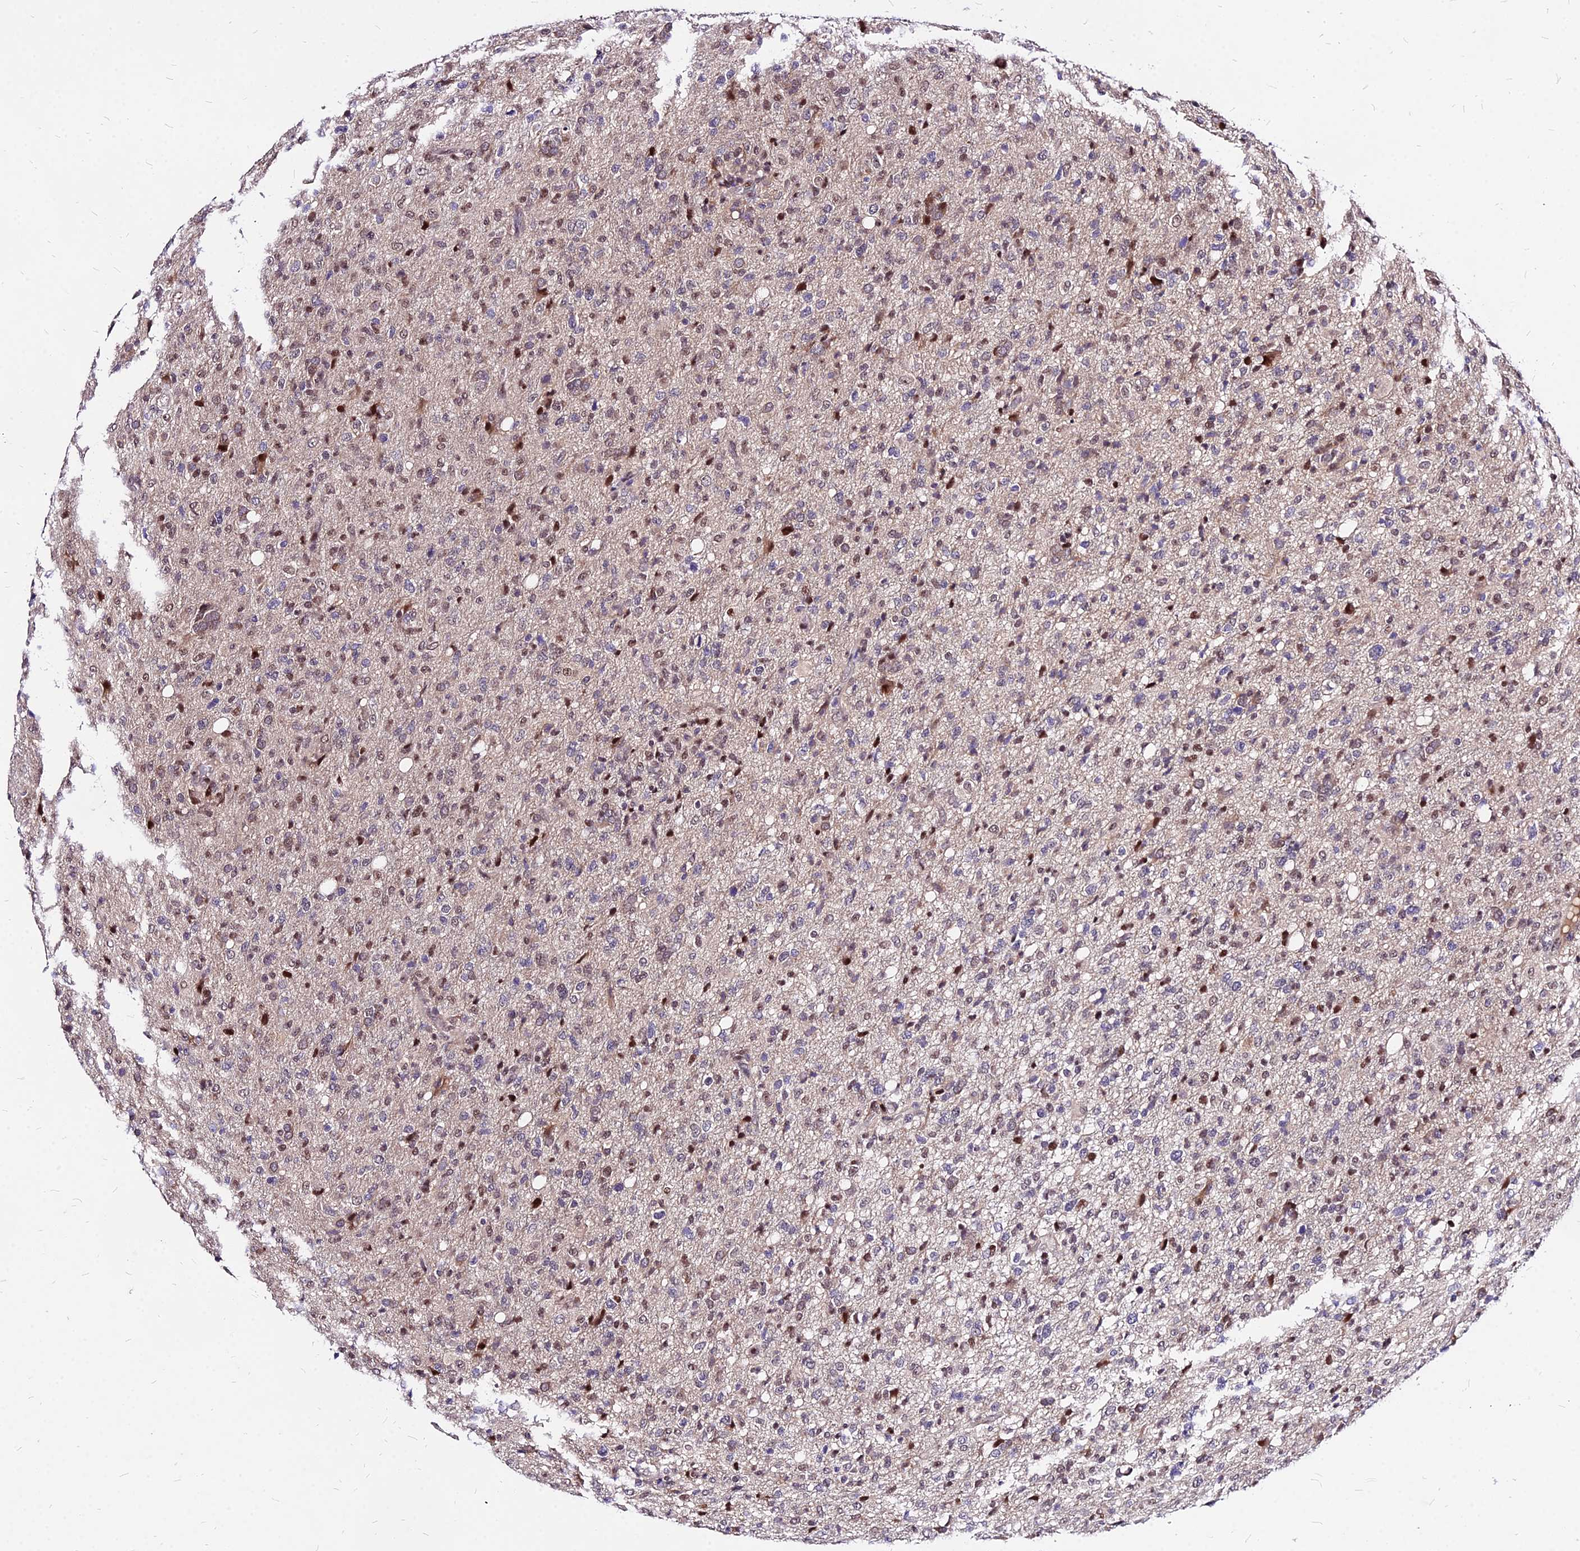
{"staining": {"intensity": "weak", "quantity": "25%-75%", "location": "nuclear"}, "tissue": "glioma", "cell_type": "Tumor cells", "image_type": "cancer", "snomed": [{"axis": "morphology", "description": "Glioma, malignant, High grade"}, {"axis": "topography", "description": "Brain"}], "caption": "Protein staining displays weak nuclear expression in approximately 25%-75% of tumor cells in glioma.", "gene": "DDX55", "patient": {"sex": "female", "age": 57}}